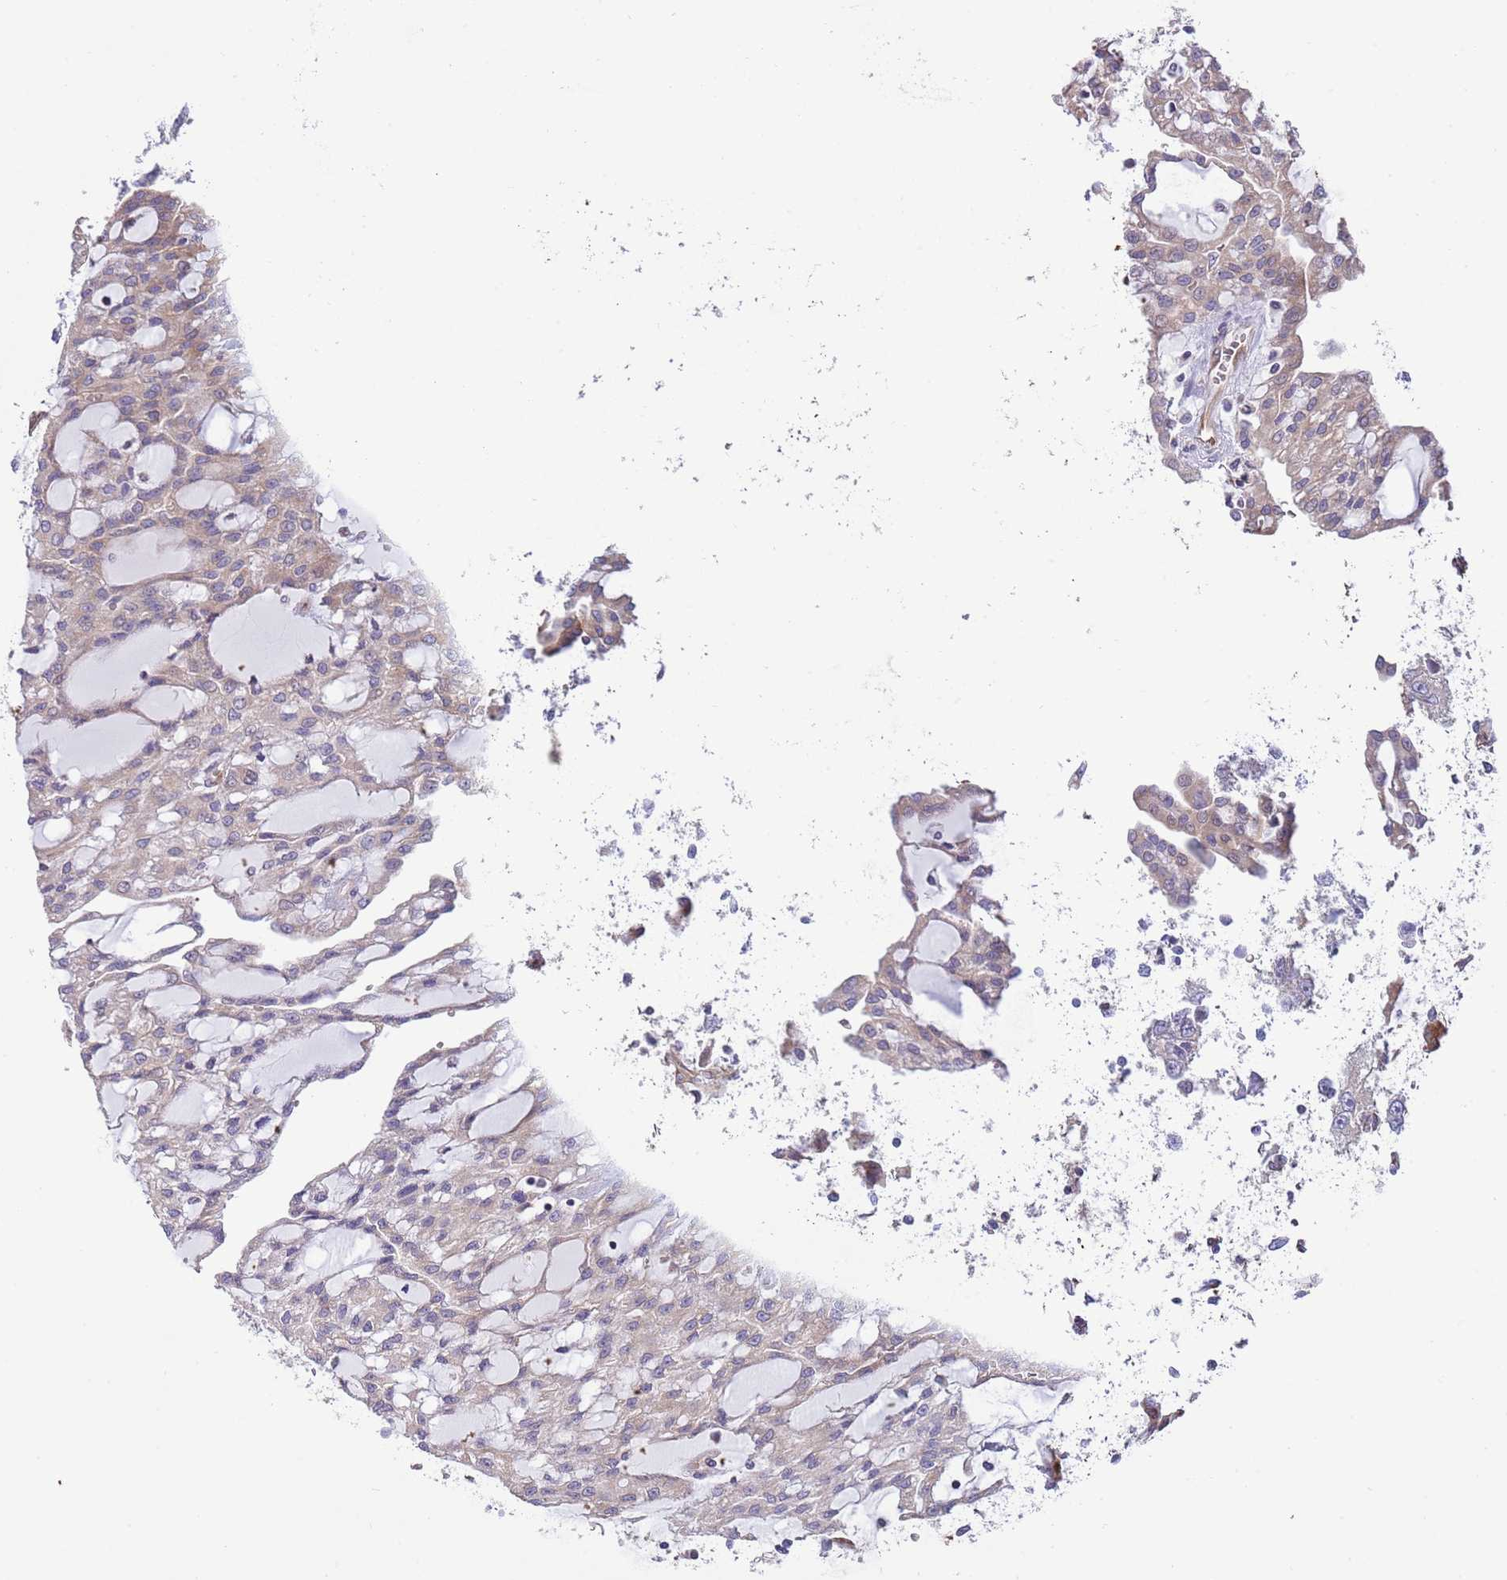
{"staining": {"intensity": "weak", "quantity": "25%-75%", "location": "cytoplasmic/membranous"}, "tissue": "renal cancer", "cell_type": "Tumor cells", "image_type": "cancer", "snomed": [{"axis": "morphology", "description": "Adenocarcinoma, NOS"}, {"axis": "topography", "description": "Kidney"}], "caption": "An image showing weak cytoplasmic/membranous positivity in about 25%-75% of tumor cells in renal adenocarcinoma, as visualized by brown immunohistochemical staining.", "gene": "DAND5", "patient": {"sex": "male", "age": 63}}